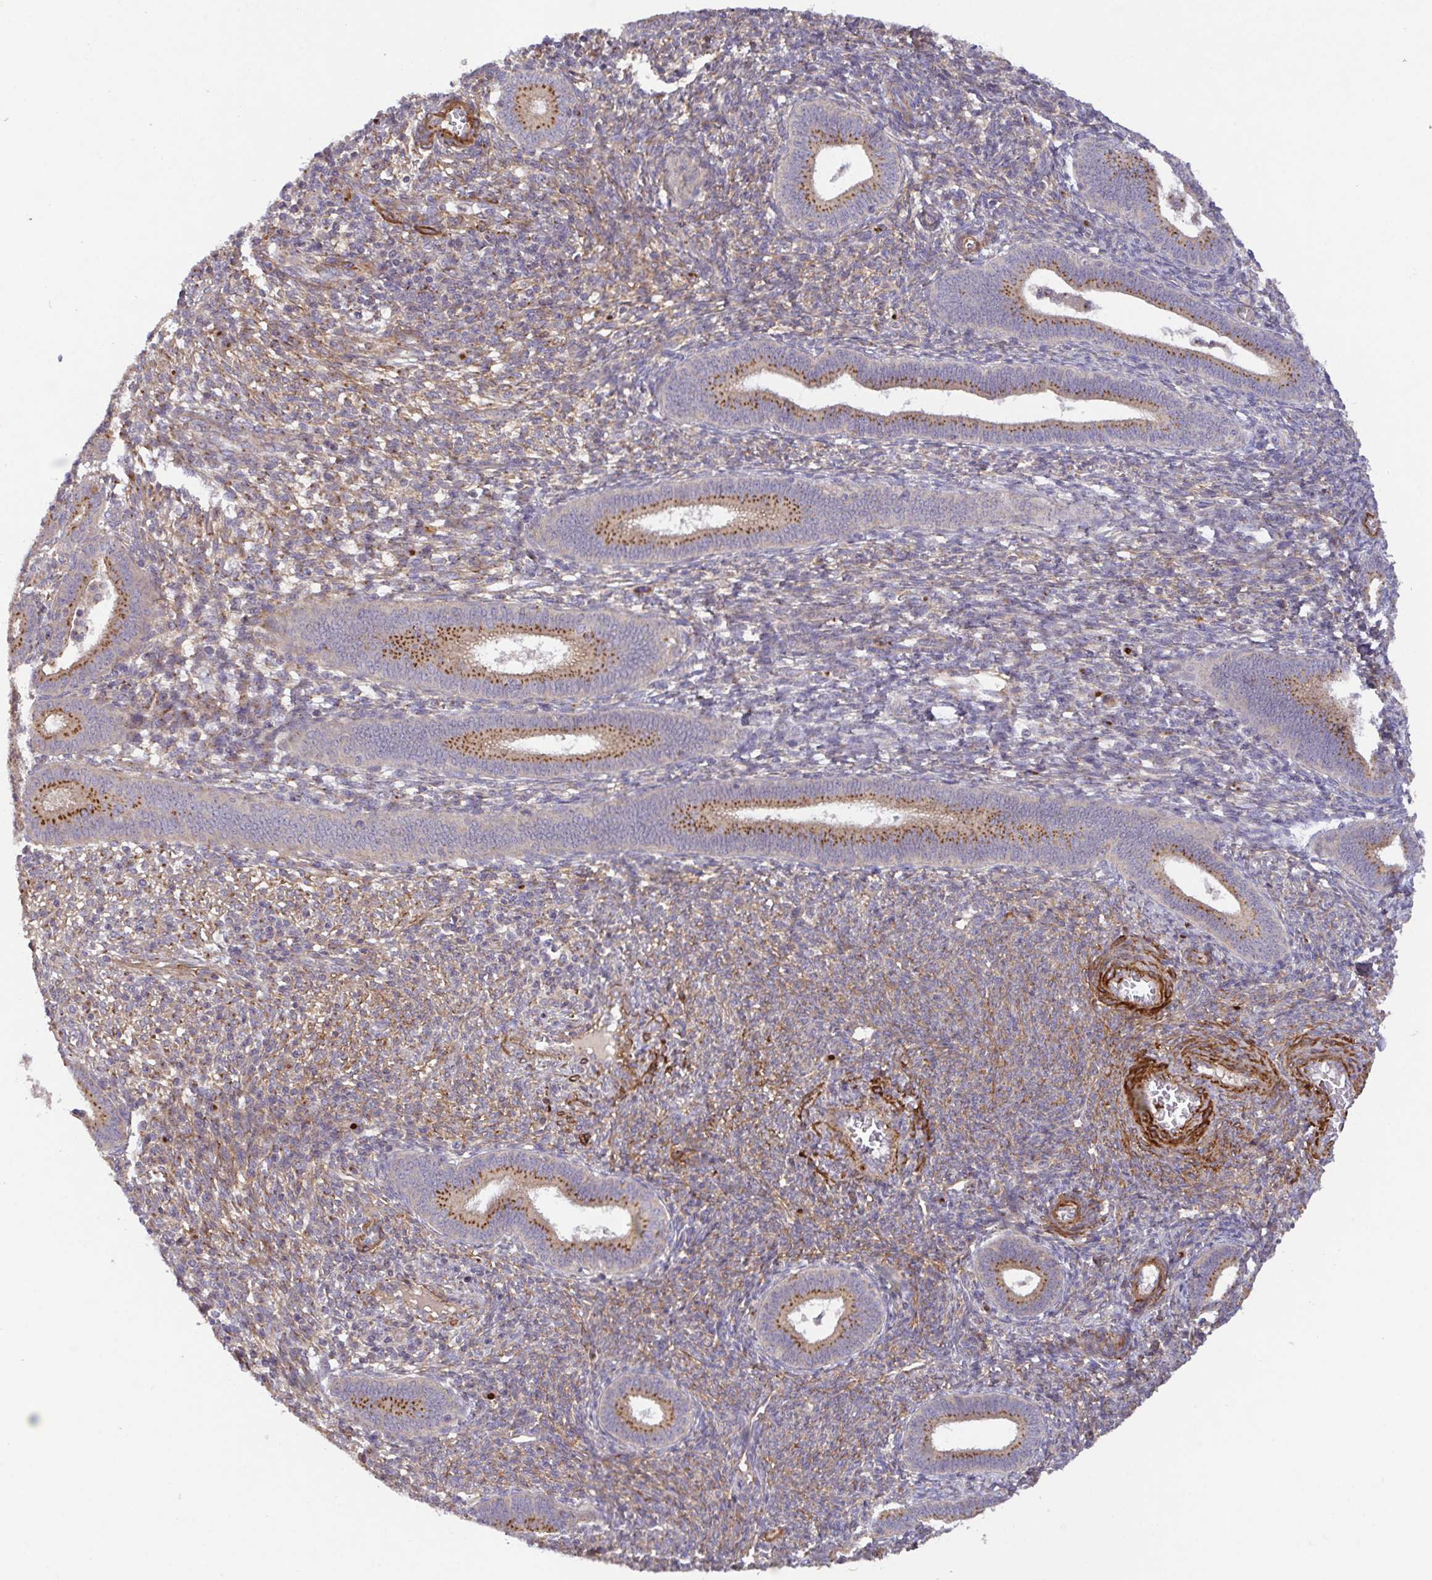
{"staining": {"intensity": "moderate", "quantity": "25%-75%", "location": "cytoplasmic/membranous"}, "tissue": "endometrium", "cell_type": "Cells in endometrial stroma", "image_type": "normal", "snomed": [{"axis": "morphology", "description": "Normal tissue, NOS"}, {"axis": "topography", "description": "Endometrium"}], "caption": "A micrograph of human endometrium stained for a protein exhibits moderate cytoplasmic/membranous brown staining in cells in endometrial stroma.", "gene": "TM9SF4", "patient": {"sex": "female", "age": 41}}